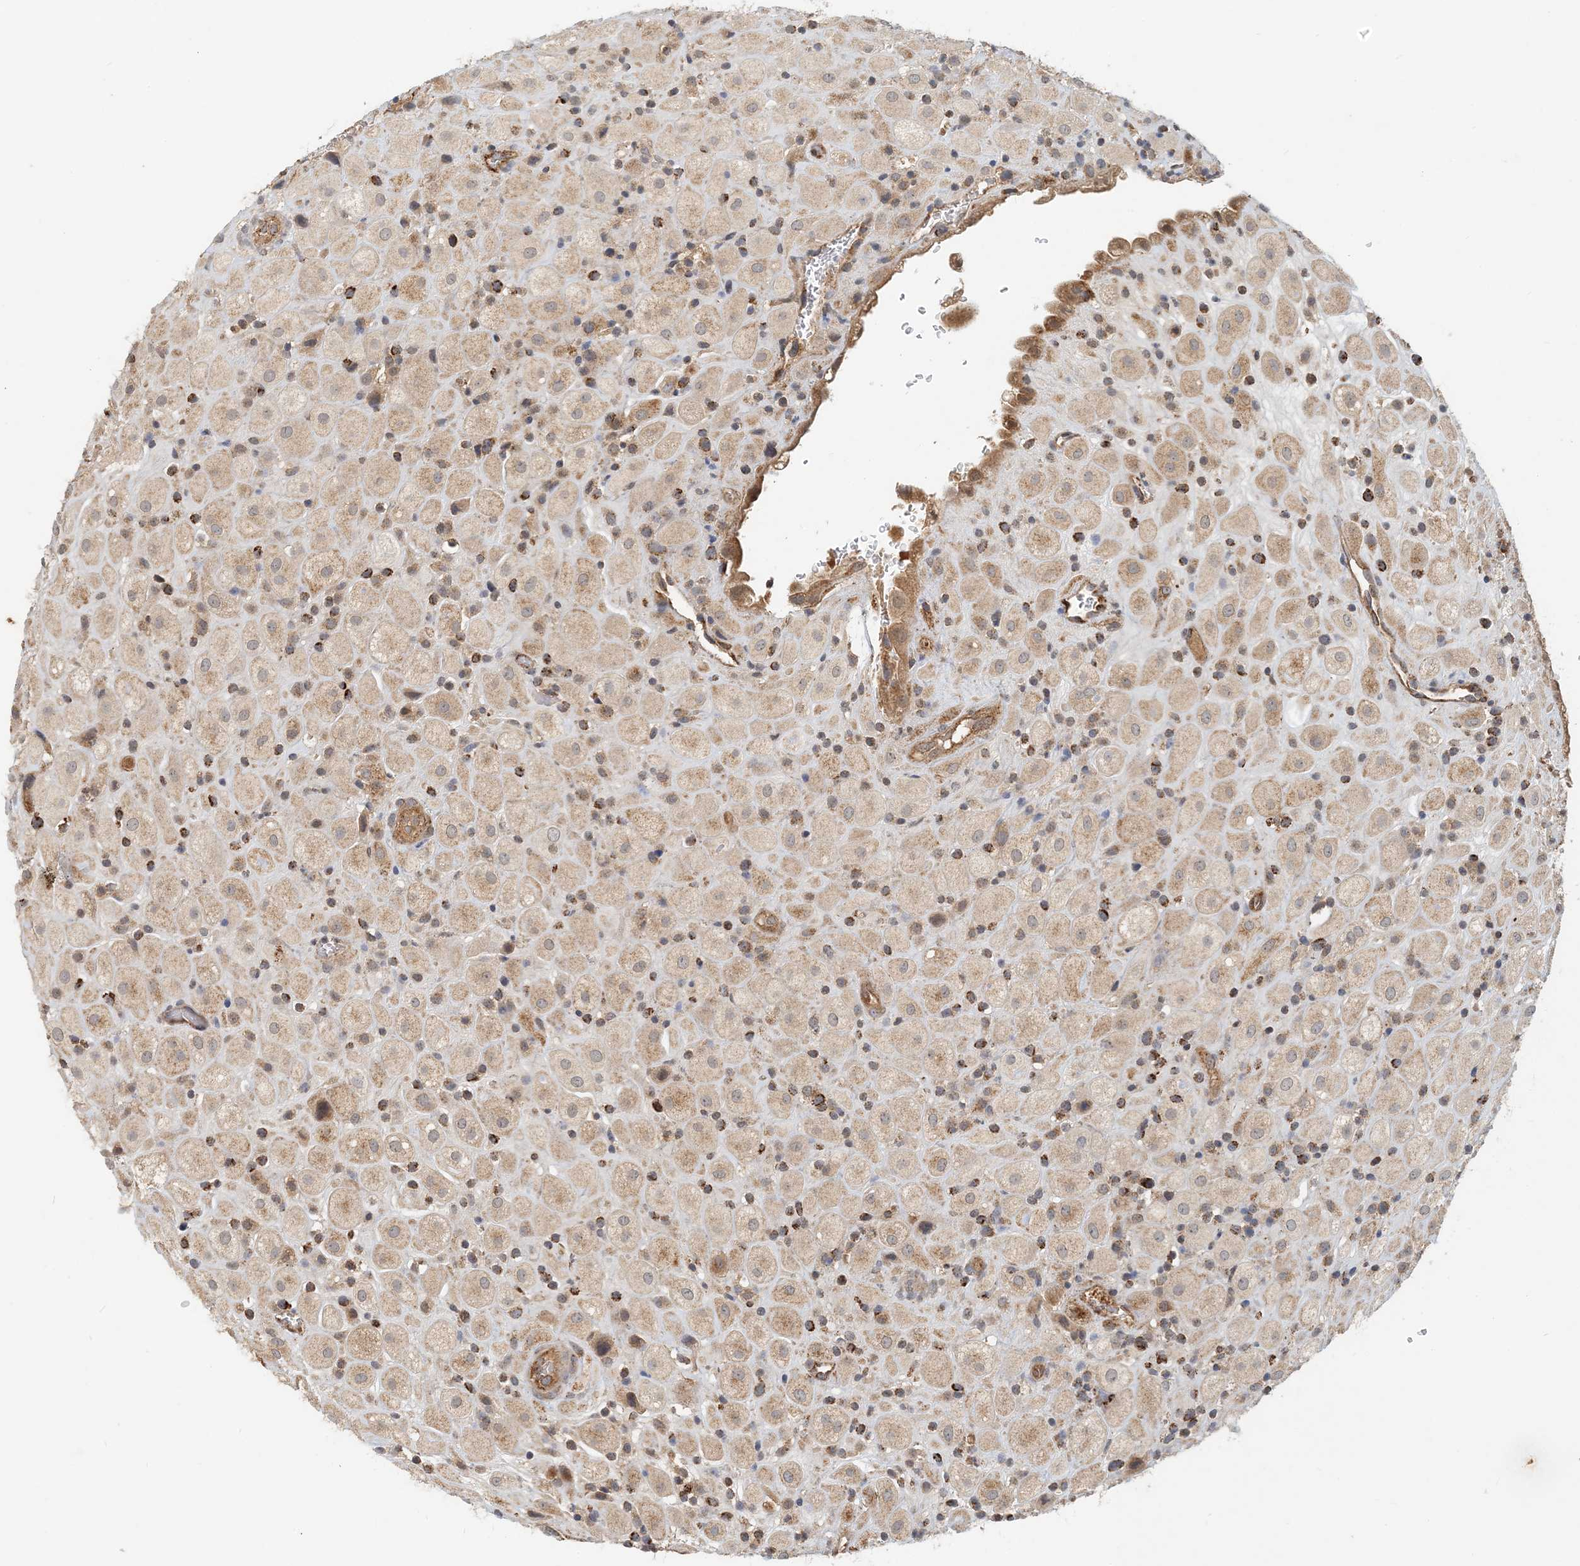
{"staining": {"intensity": "weak", "quantity": ">75%", "location": "cytoplasmic/membranous"}, "tissue": "placenta", "cell_type": "Decidual cells", "image_type": "normal", "snomed": [{"axis": "morphology", "description": "Normal tissue, NOS"}, {"axis": "topography", "description": "Placenta"}], "caption": "Decidual cells exhibit weak cytoplasmic/membranous staining in about >75% of cells in unremarkable placenta.", "gene": "ZBTB3", "patient": {"sex": "female", "age": 35}}